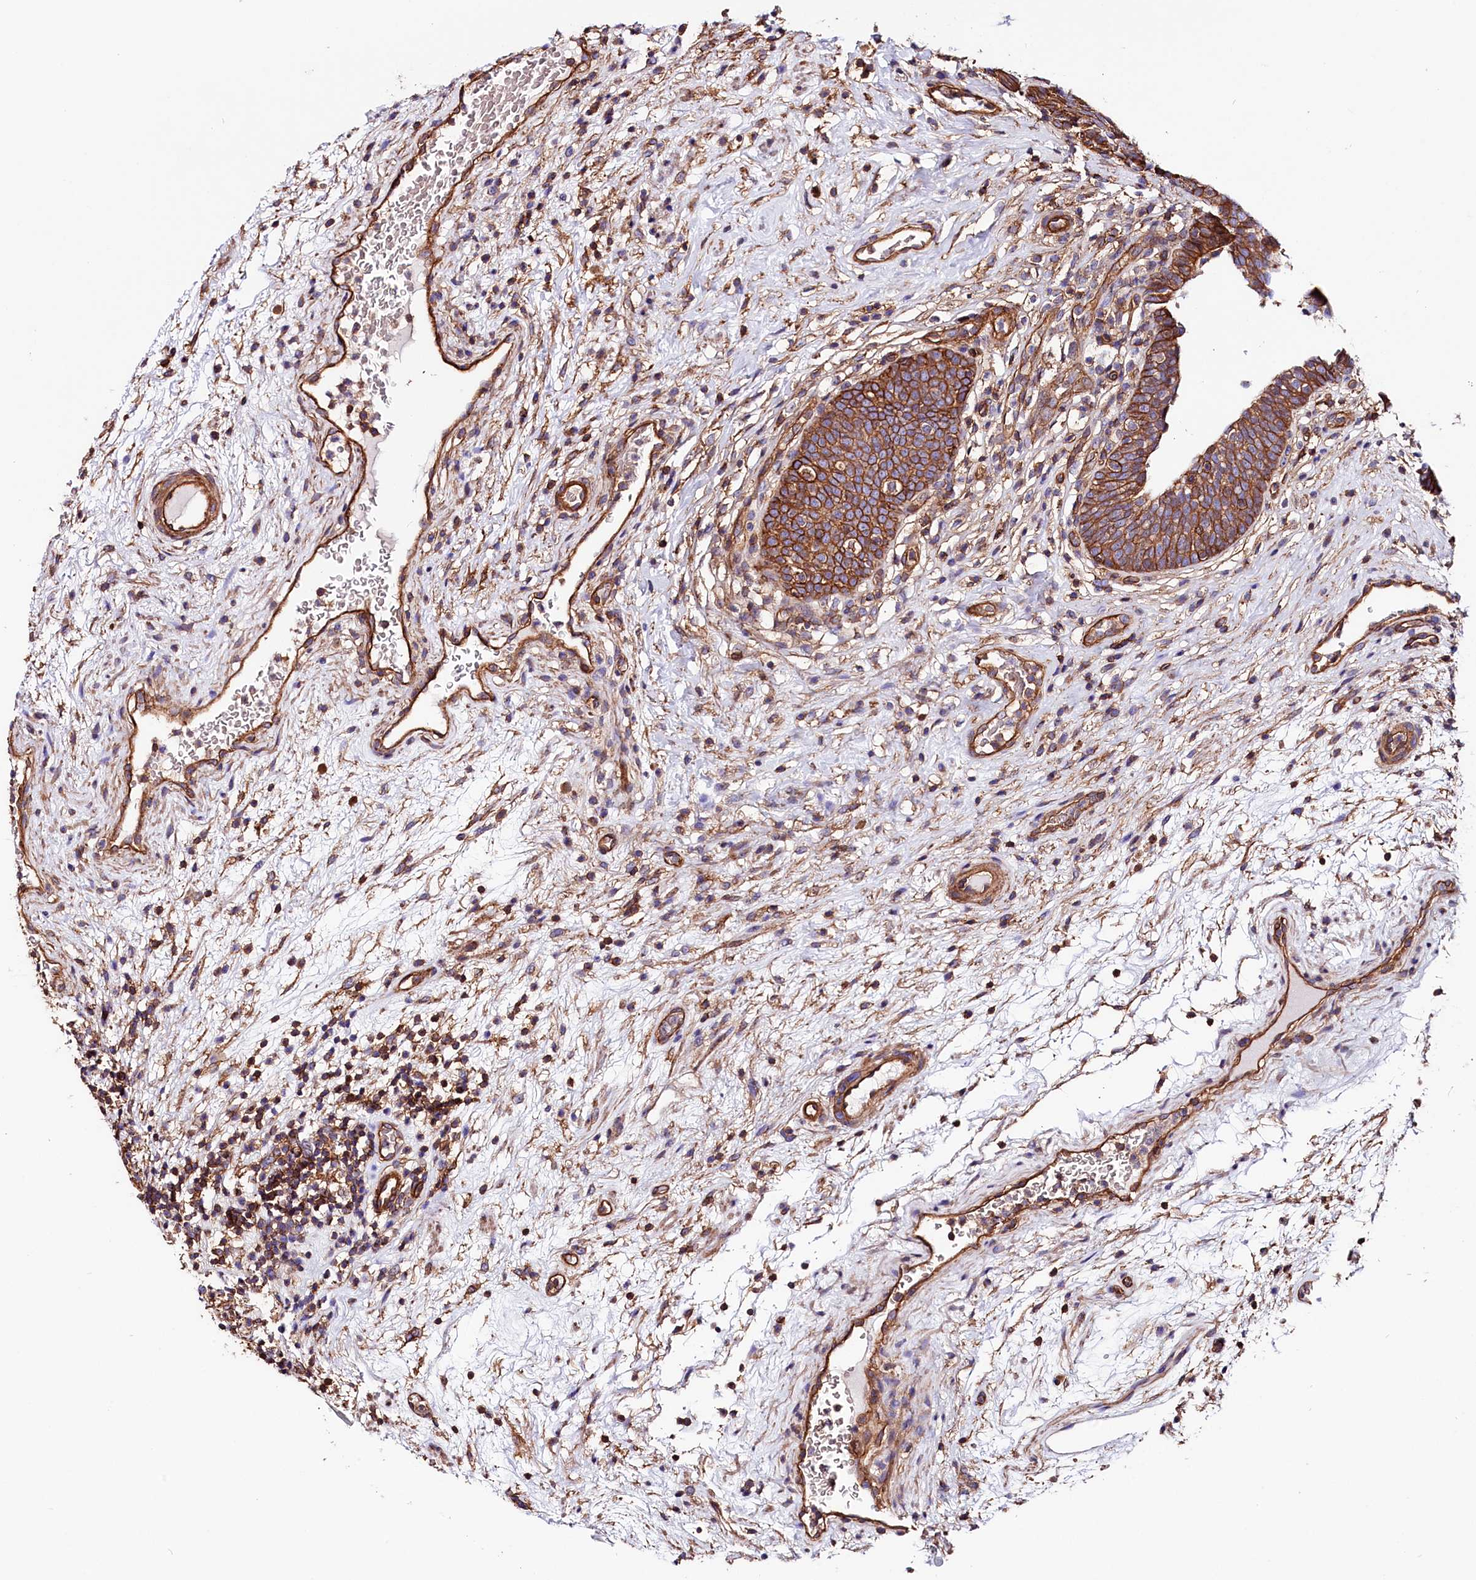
{"staining": {"intensity": "strong", "quantity": ">75%", "location": "cytoplasmic/membranous"}, "tissue": "urinary bladder", "cell_type": "Urothelial cells", "image_type": "normal", "snomed": [{"axis": "morphology", "description": "Normal tissue, NOS"}, {"axis": "topography", "description": "Urinary bladder"}], "caption": "The immunohistochemical stain labels strong cytoplasmic/membranous positivity in urothelial cells of normal urinary bladder. The protein of interest is stained brown, and the nuclei are stained in blue (DAB (3,3'-diaminobenzidine) IHC with brightfield microscopy, high magnification).", "gene": "ATP2B4", "patient": {"sex": "male", "age": 71}}